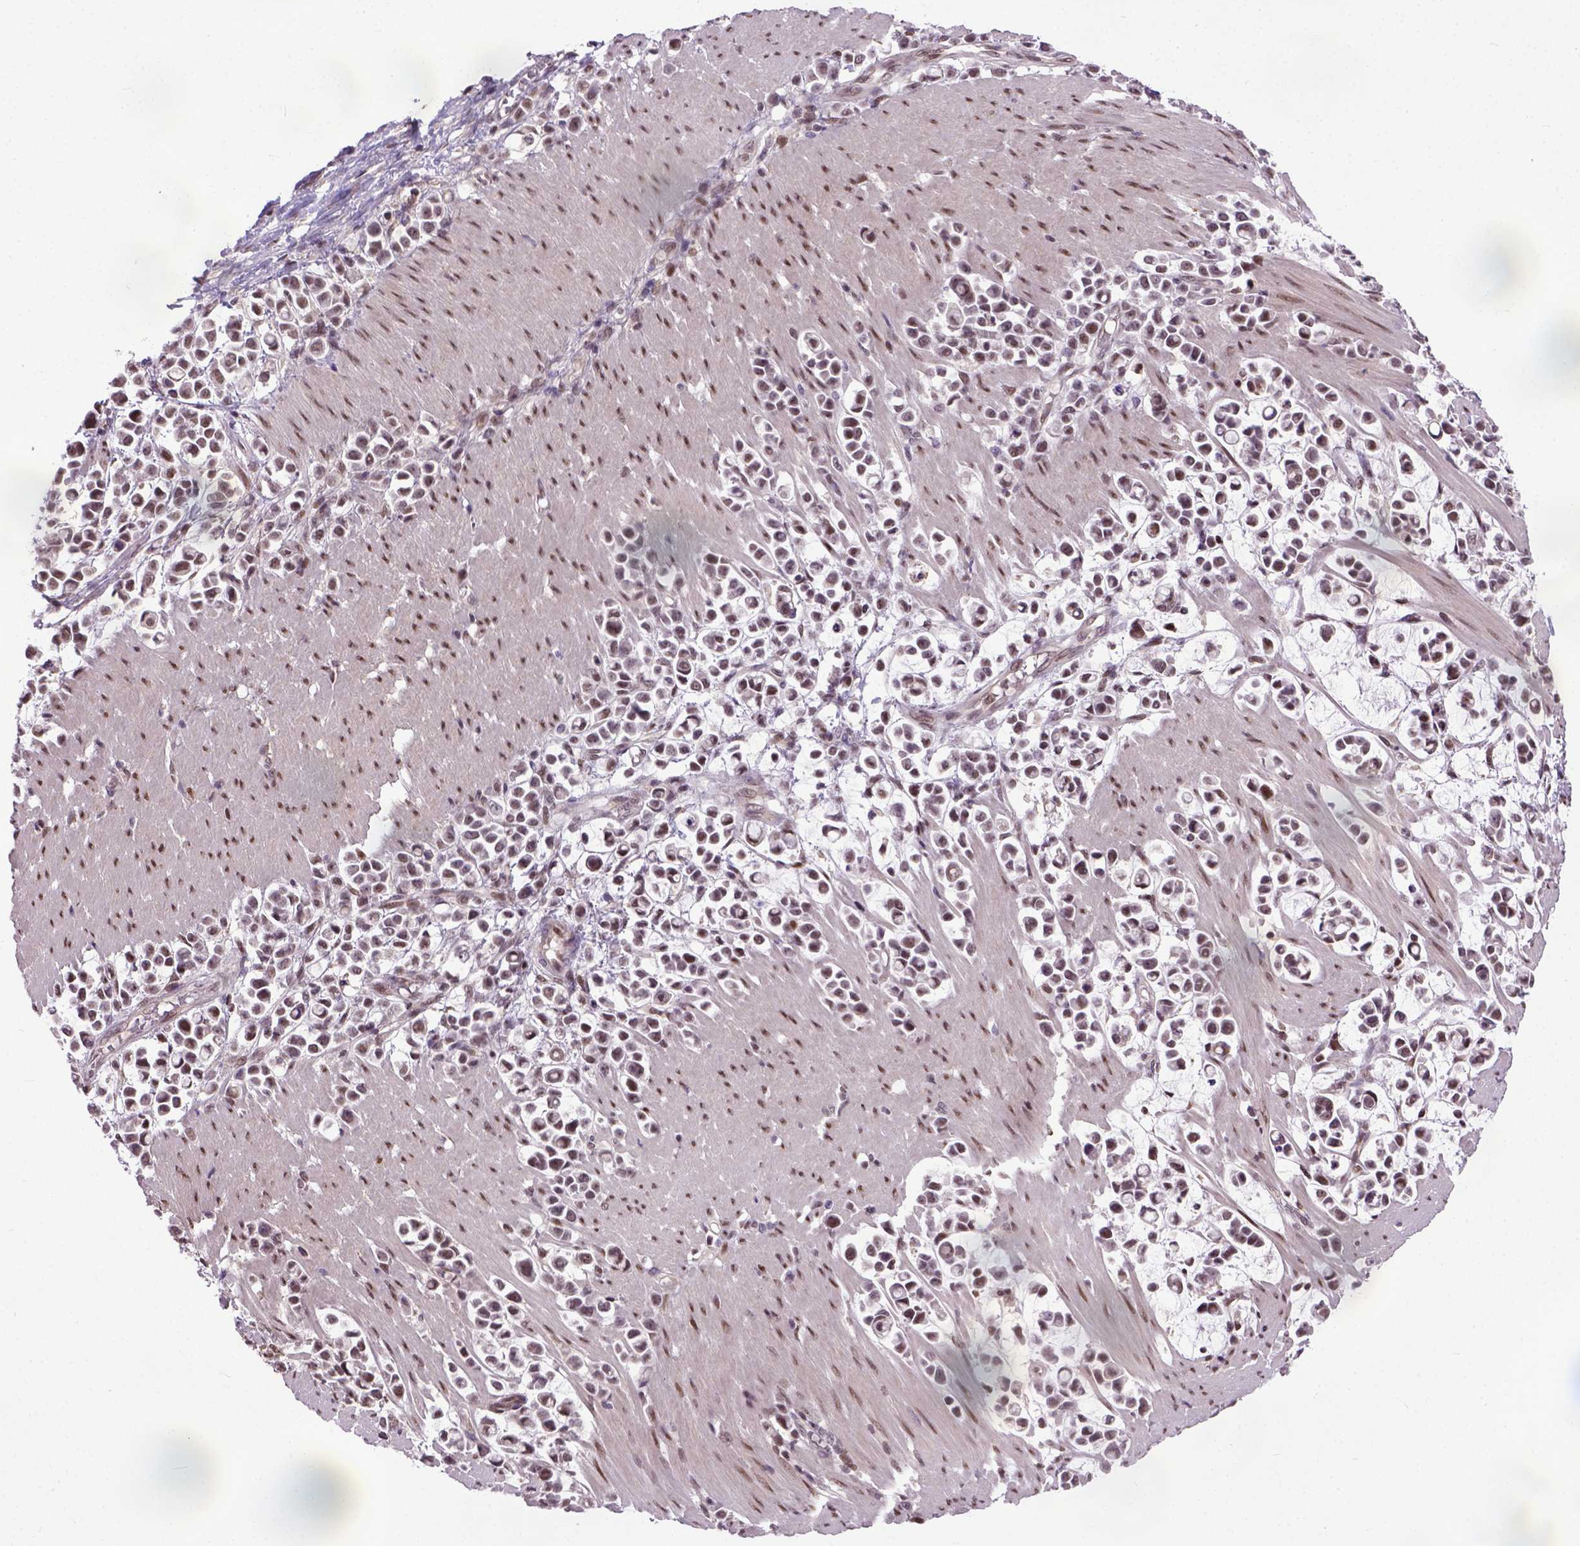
{"staining": {"intensity": "moderate", "quantity": ">75%", "location": "nuclear"}, "tissue": "stomach cancer", "cell_type": "Tumor cells", "image_type": "cancer", "snomed": [{"axis": "morphology", "description": "Adenocarcinoma, NOS"}, {"axis": "topography", "description": "Stomach"}], "caption": "Immunohistochemical staining of human stomach cancer (adenocarcinoma) reveals moderate nuclear protein positivity in approximately >75% of tumor cells.", "gene": "UBA3", "patient": {"sex": "male", "age": 82}}